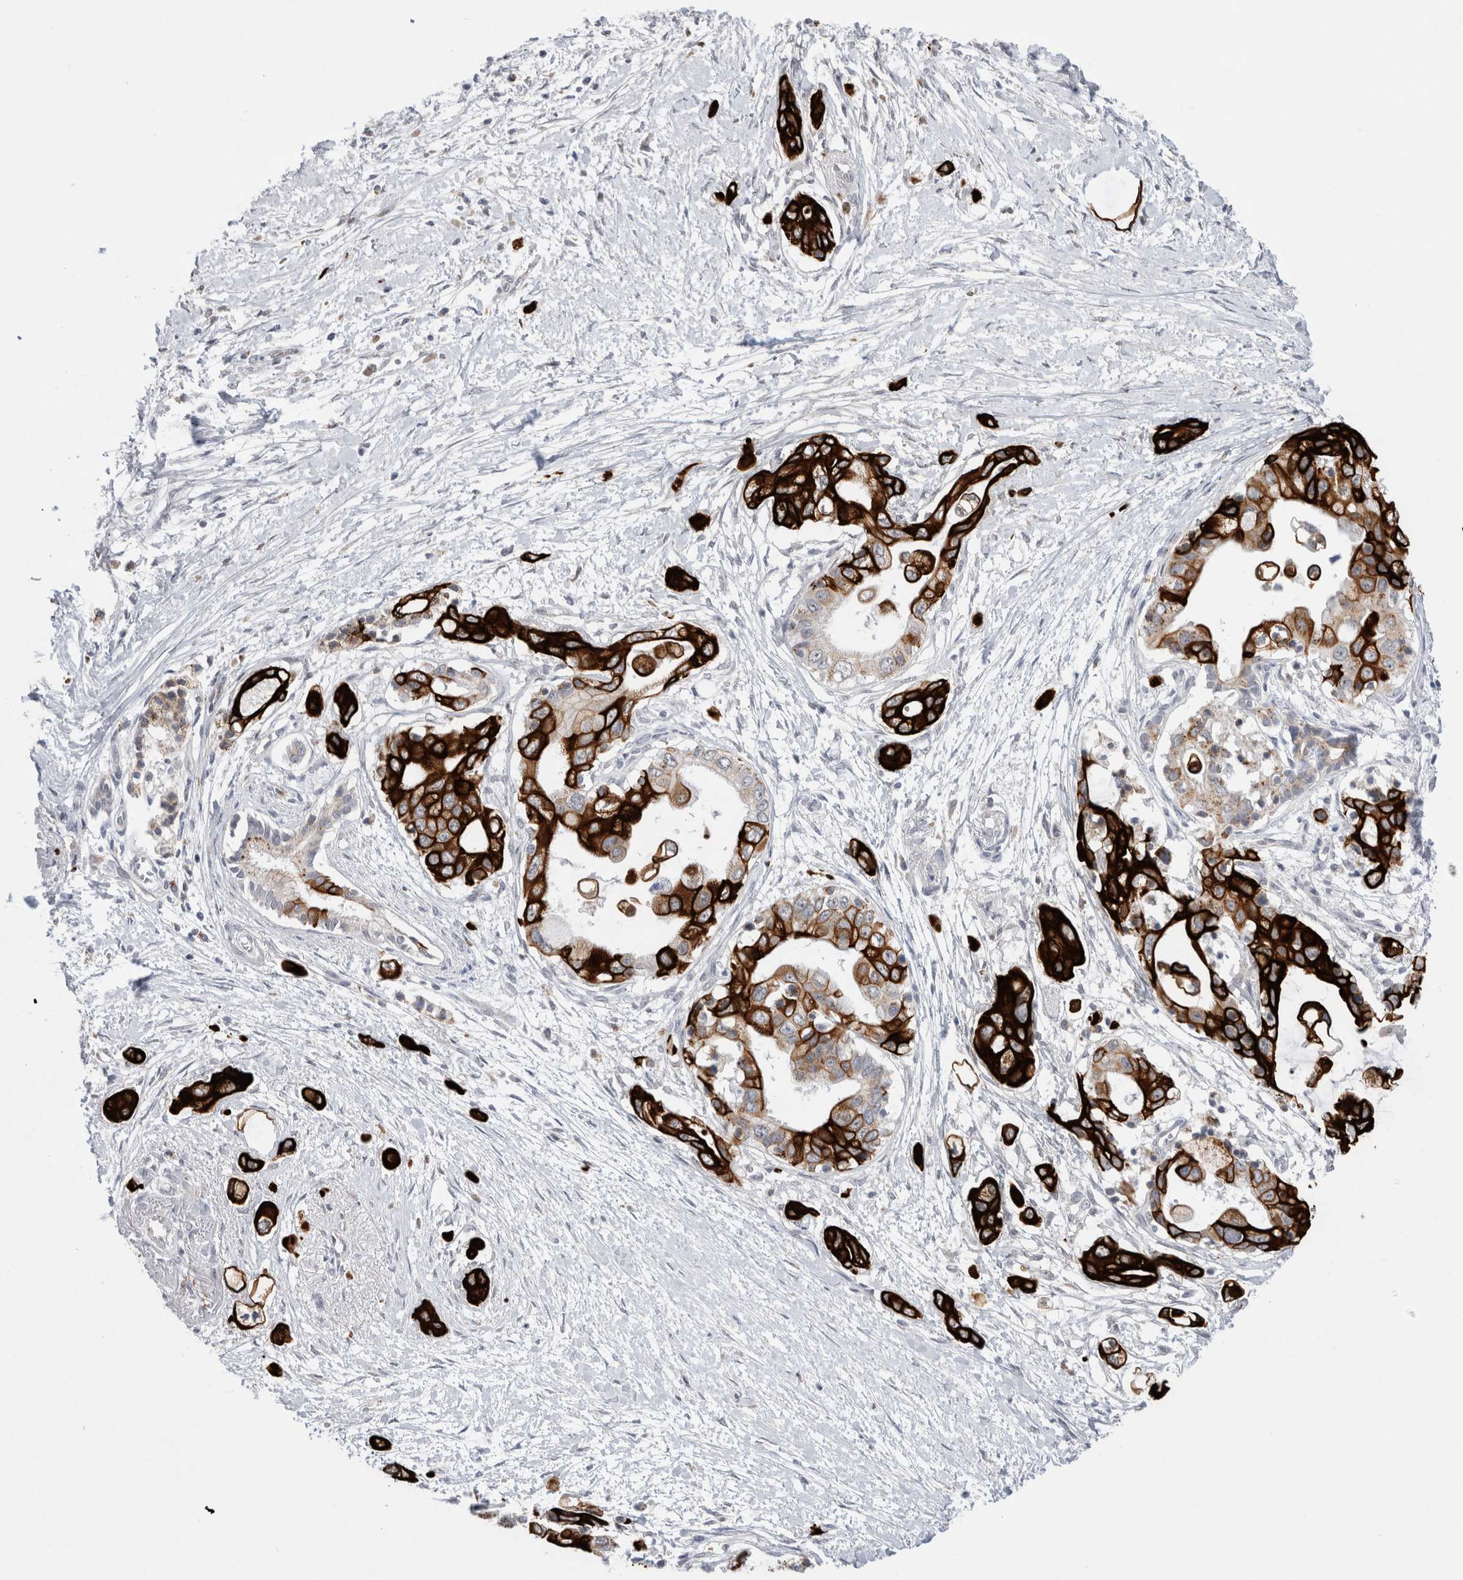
{"staining": {"intensity": "strong", "quantity": ">75%", "location": "cytoplasmic/membranous"}, "tissue": "pancreatic cancer", "cell_type": "Tumor cells", "image_type": "cancer", "snomed": [{"axis": "morphology", "description": "Adenocarcinoma, NOS"}, {"axis": "topography", "description": "Pancreas"}], "caption": "Adenocarcinoma (pancreatic) stained with IHC shows strong cytoplasmic/membranous expression in about >75% of tumor cells. The staining was performed using DAB (3,3'-diaminobenzidine) to visualize the protein expression in brown, while the nuclei were stained in blue with hematoxylin (Magnification: 20x).", "gene": "GAA", "patient": {"sex": "male", "age": 59}}